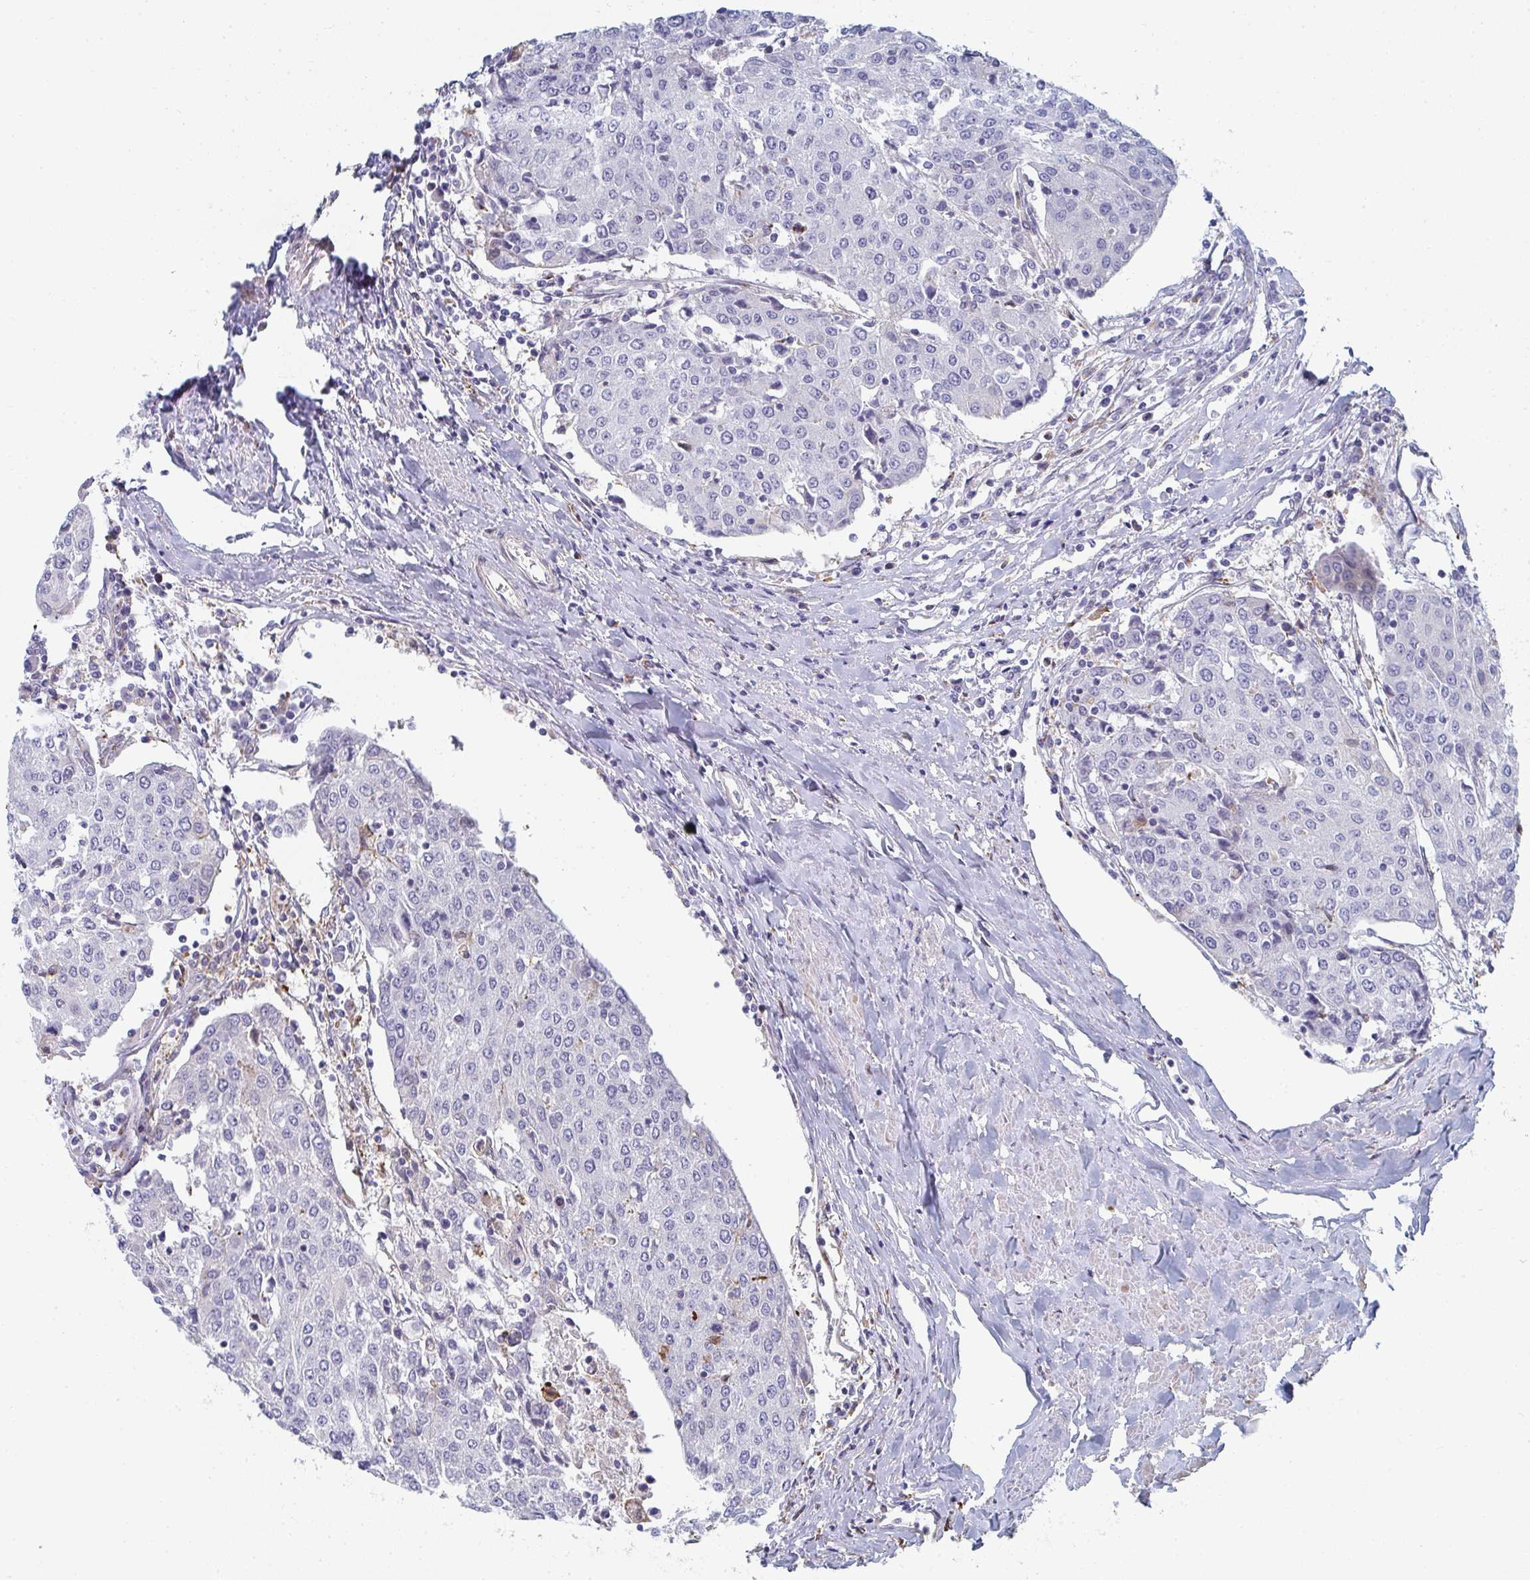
{"staining": {"intensity": "negative", "quantity": "none", "location": "none"}, "tissue": "urothelial cancer", "cell_type": "Tumor cells", "image_type": "cancer", "snomed": [{"axis": "morphology", "description": "Urothelial carcinoma, High grade"}, {"axis": "topography", "description": "Urinary bladder"}], "caption": "A histopathology image of high-grade urothelial carcinoma stained for a protein reveals no brown staining in tumor cells.", "gene": "PSMG1", "patient": {"sex": "female", "age": 85}}